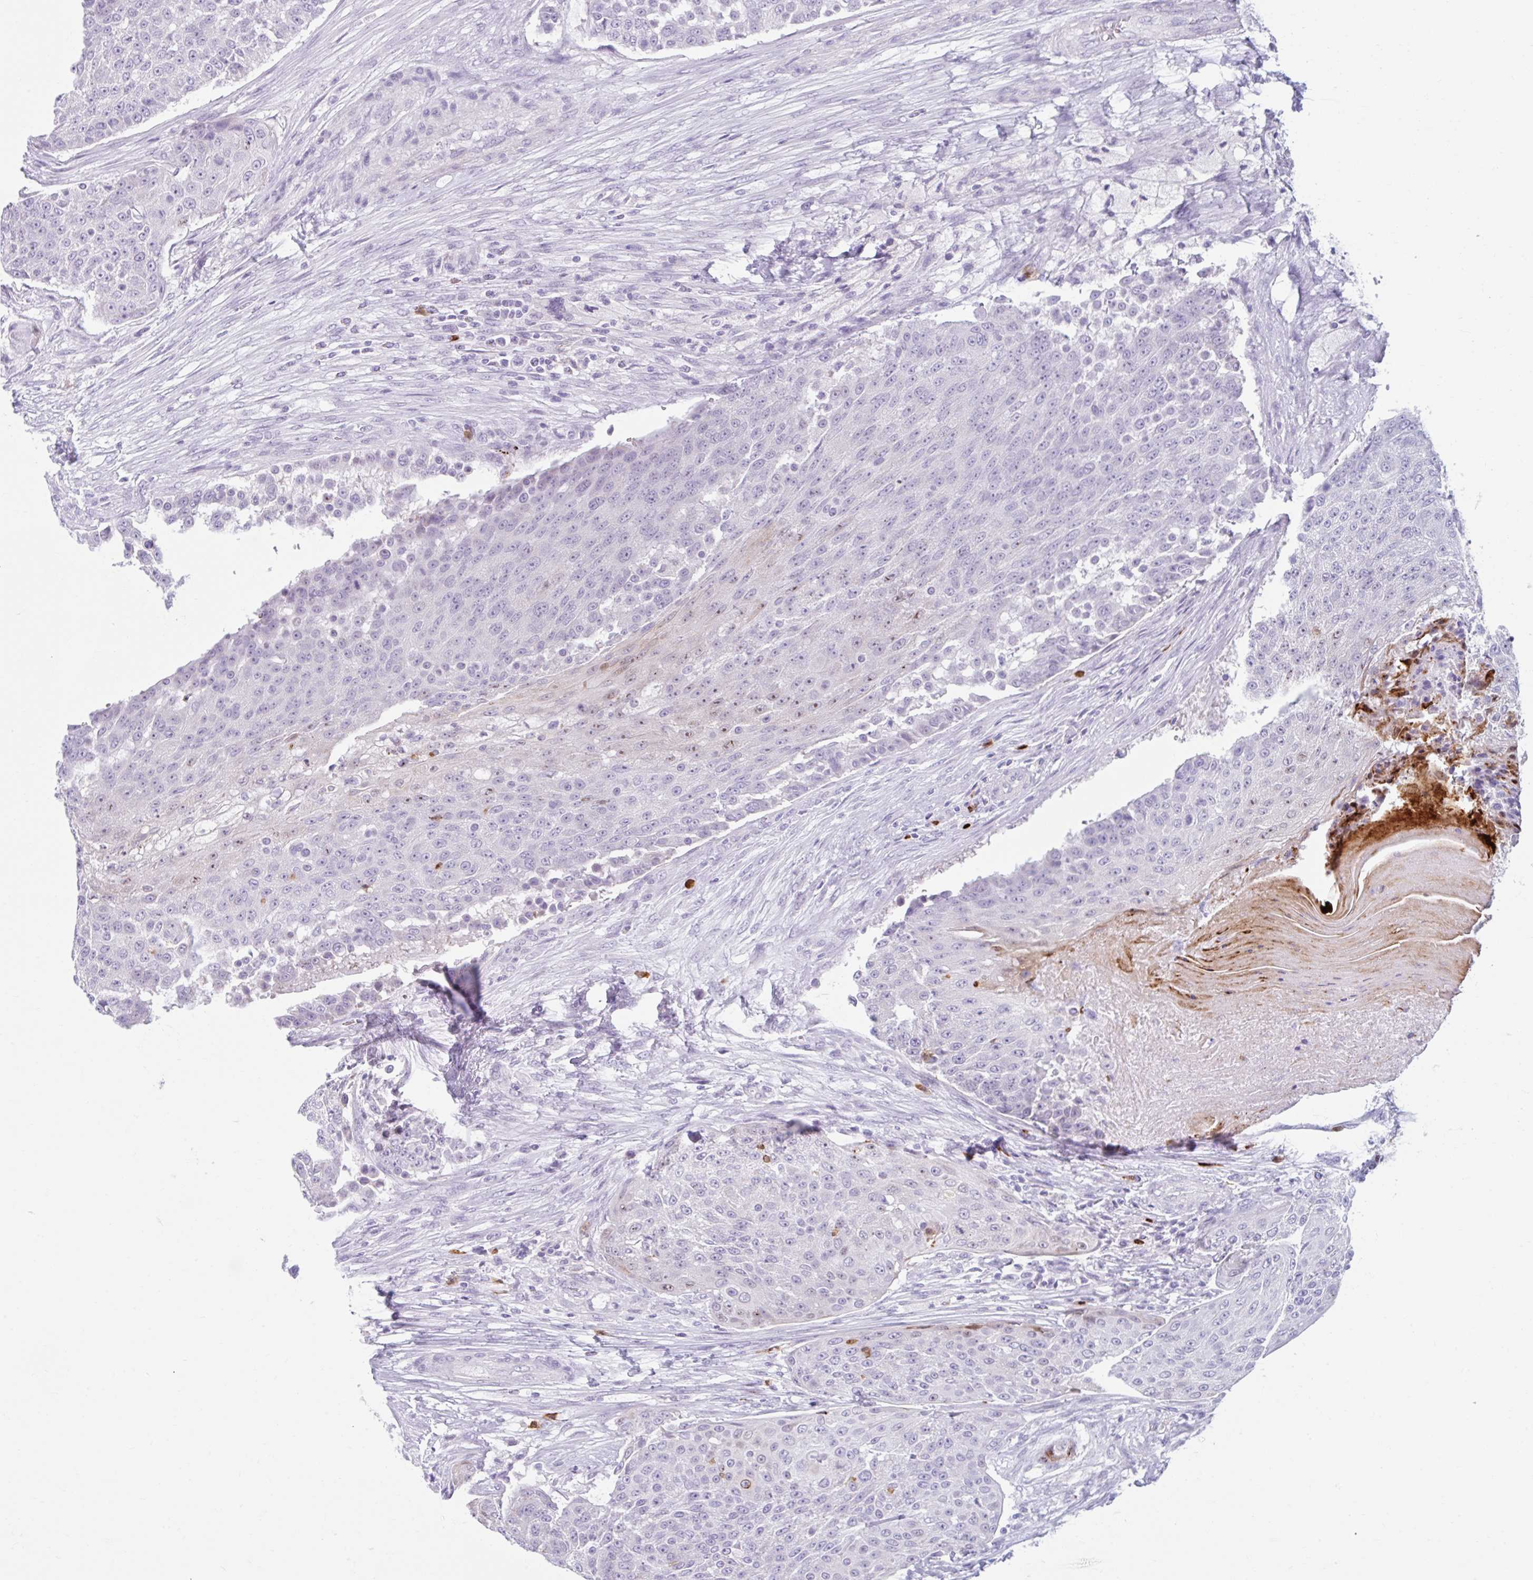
{"staining": {"intensity": "negative", "quantity": "none", "location": "none"}, "tissue": "urothelial cancer", "cell_type": "Tumor cells", "image_type": "cancer", "snomed": [{"axis": "morphology", "description": "Urothelial carcinoma, High grade"}, {"axis": "topography", "description": "Urinary bladder"}], "caption": "High magnification brightfield microscopy of urothelial cancer stained with DAB (brown) and counterstained with hematoxylin (blue): tumor cells show no significant positivity.", "gene": "CEP120", "patient": {"sex": "female", "age": 63}}